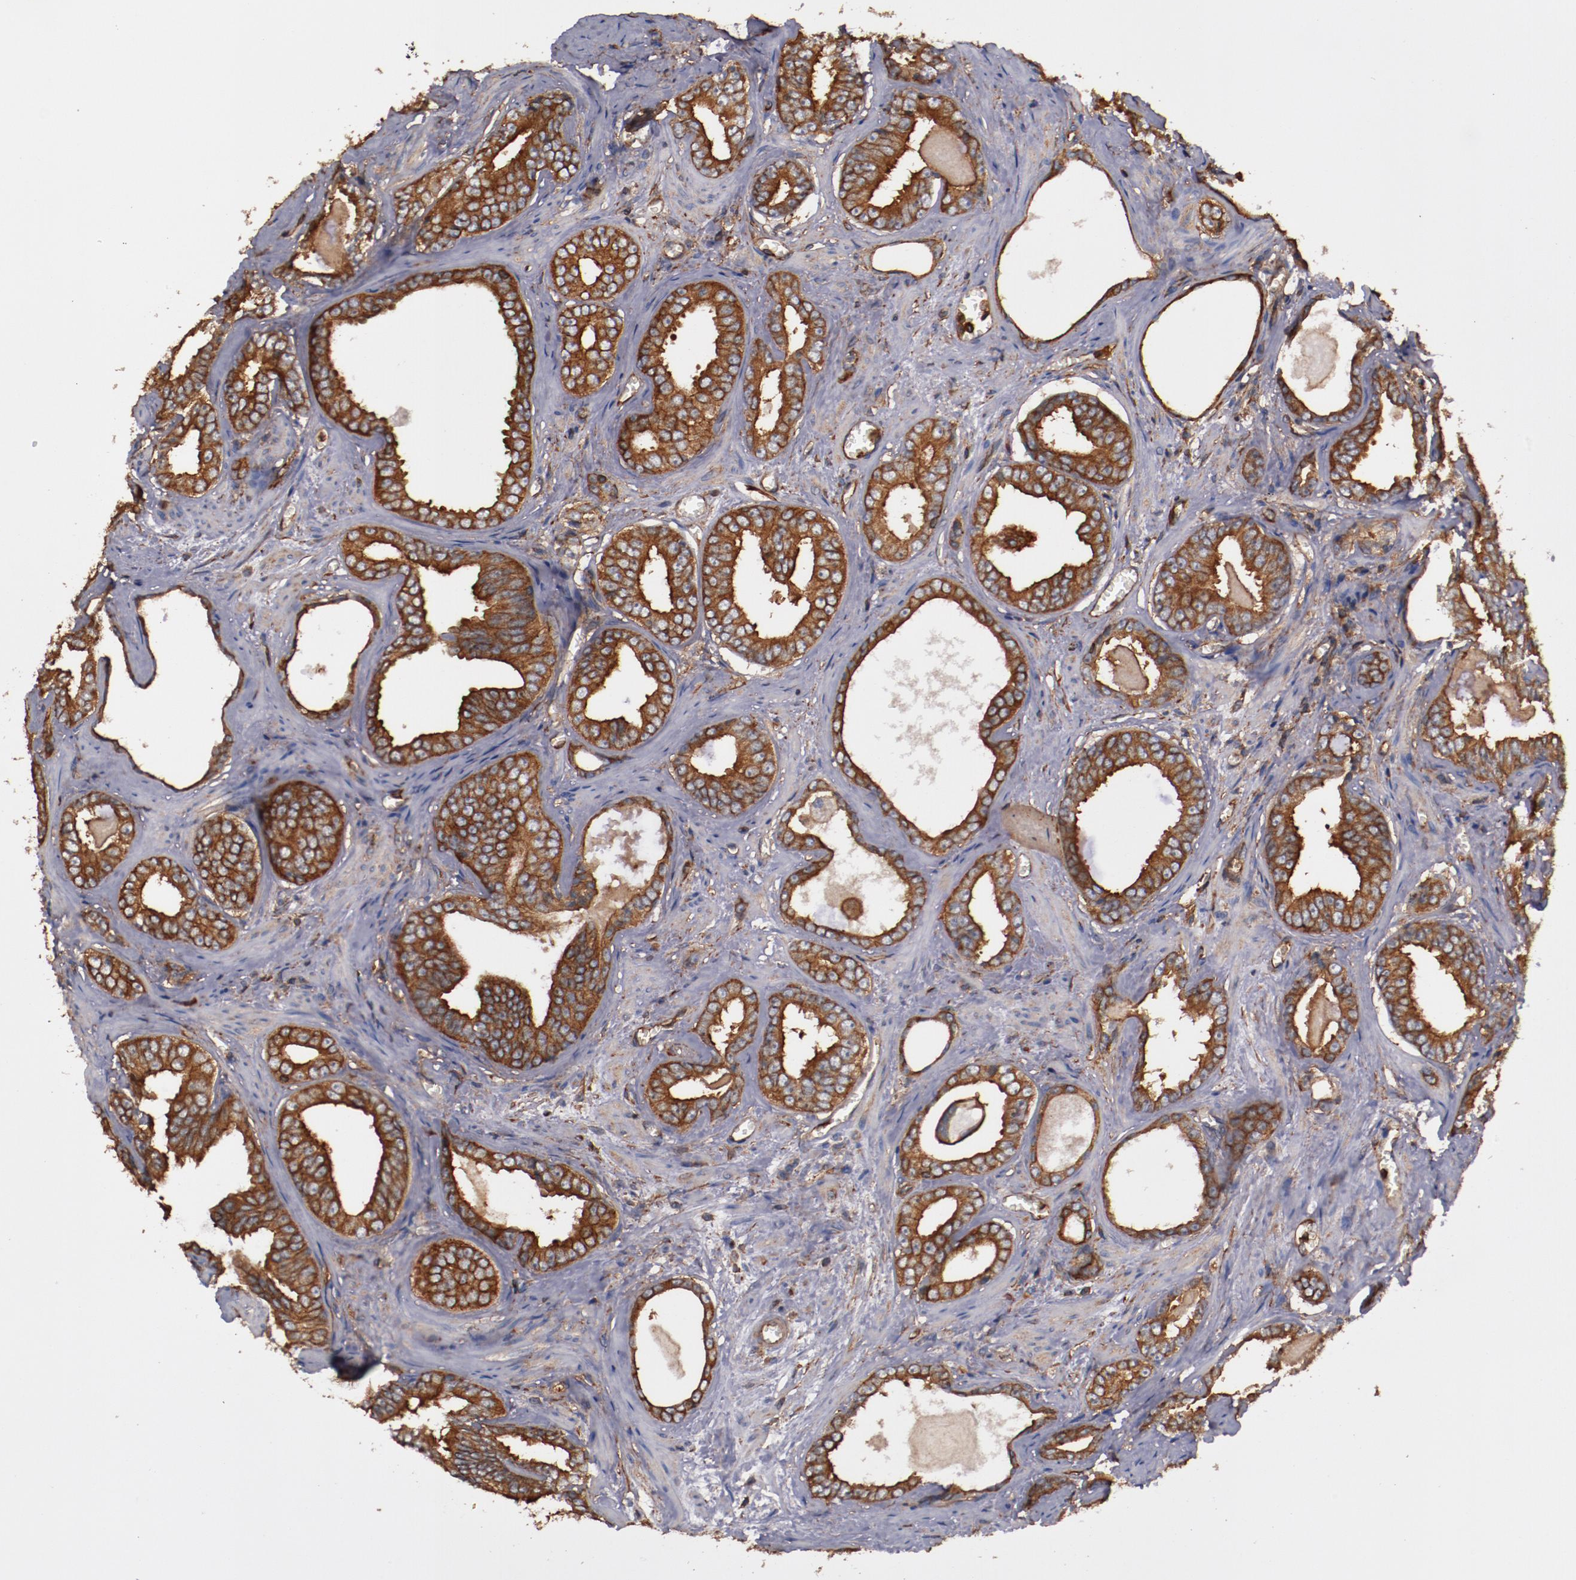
{"staining": {"intensity": "strong", "quantity": ">75%", "location": "cytoplasmic/membranous"}, "tissue": "prostate cancer", "cell_type": "Tumor cells", "image_type": "cancer", "snomed": [{"axis": "morphology", "description": "Adenocarcinoma, Medium grade"}, {"axis": "topography", "description": "Prostate"}], "caption": "DAB (3,3'-diaminobenzidine) immunohistochemical staining of prostate medium-grade adenocarcinoma demonstrates strong cytoplasmic/membranous protein expression in about >75% of tumor cells.", "gene": "TMOD3", "patient": {"sex": "male", "age": 79}}